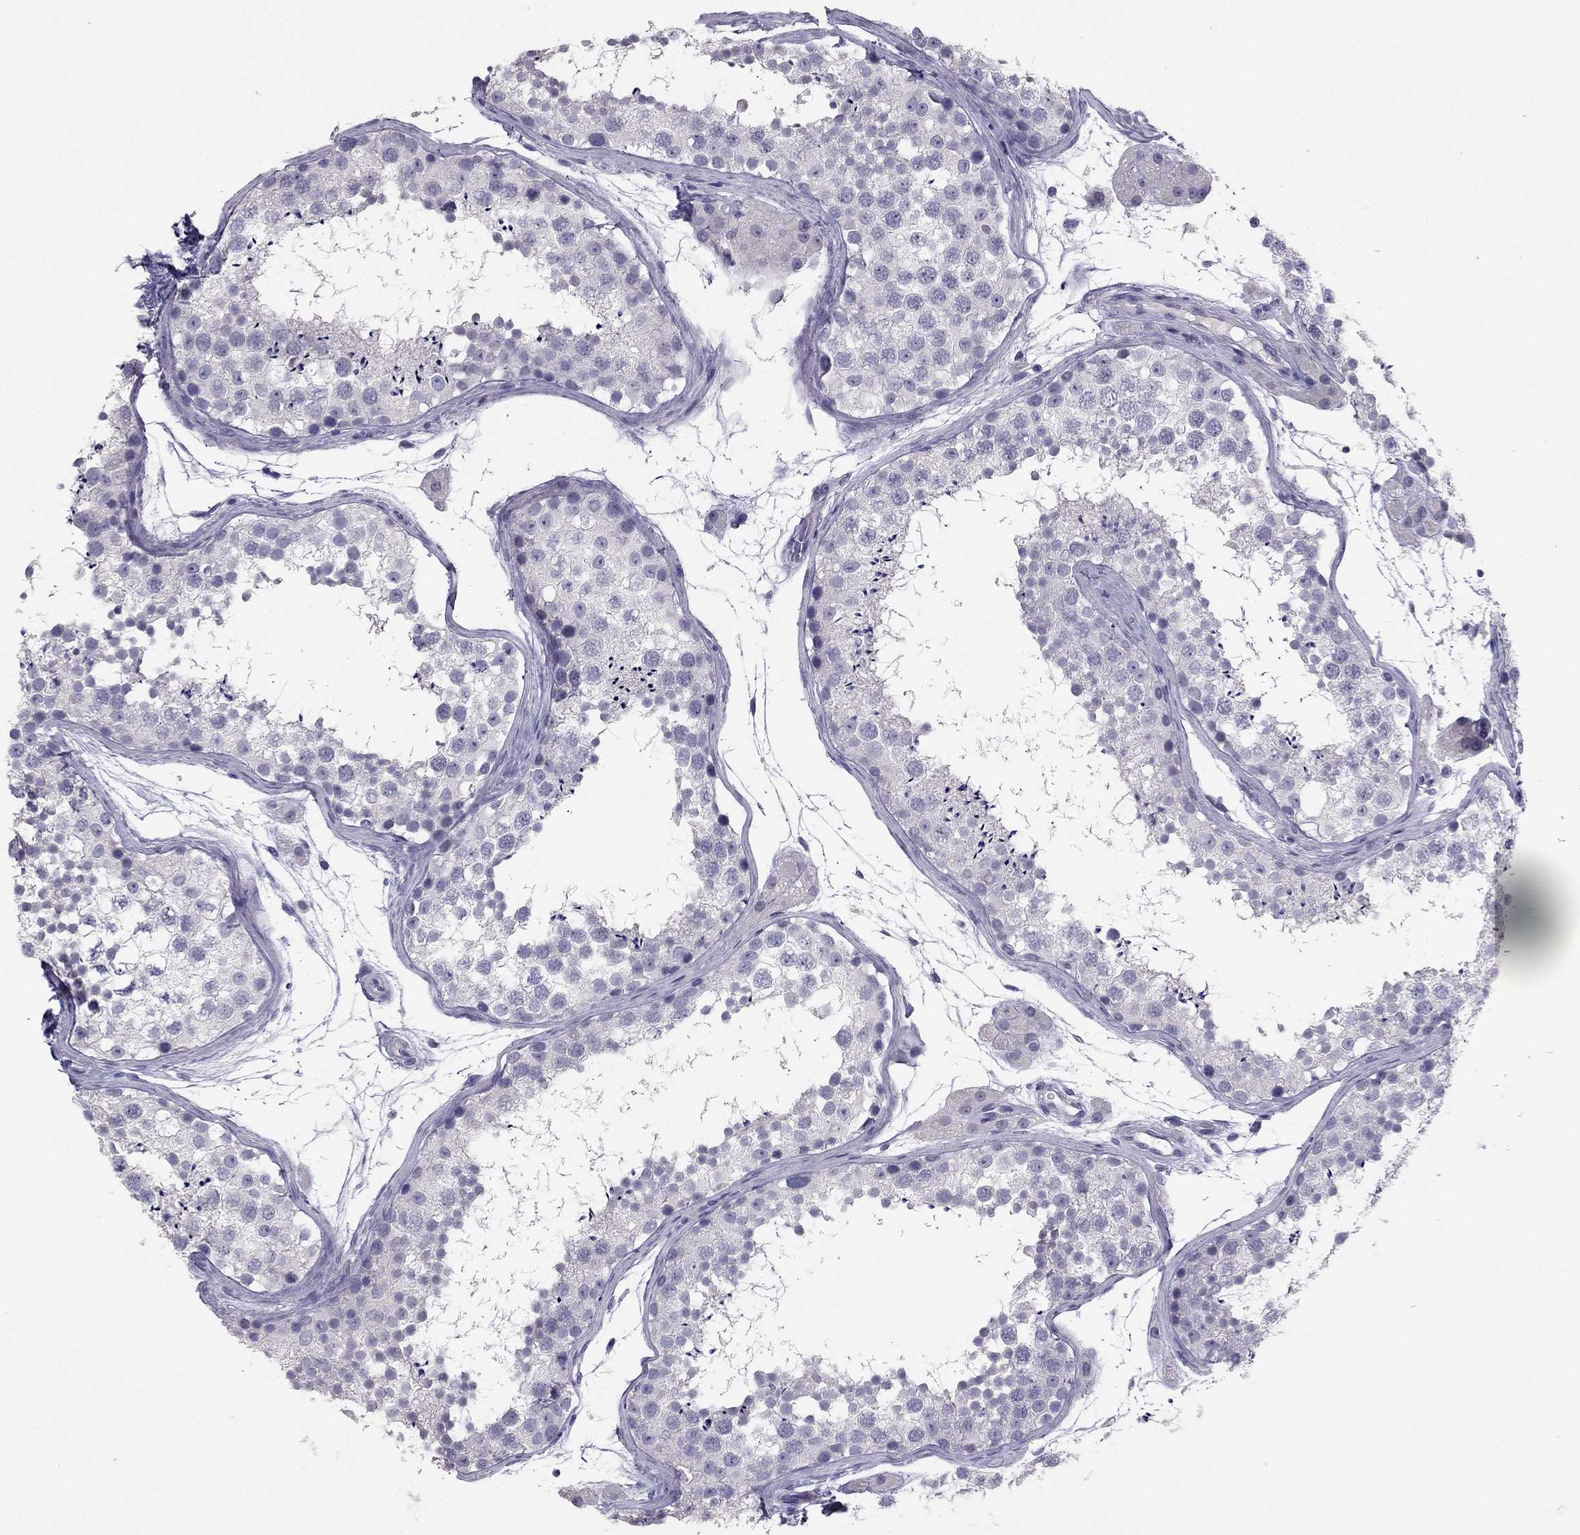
{"staining": {"intensity": "negative", "quantity": "none", "location": "none"}, "tissue": "testis", "cell_type": "Cells in seminiferous ducts", "image_type": "normal", "snomed": [{"axis": "morphology", "description": "Normal tissue, NOS"}, {"axis": "topography", "description": "Testis"}], "caption": "Photomicrograph shows no protein expression in cells in seminiferous ducts of normal testis.", "gene": "RHO", "patient": {"sex": "male", "age": 41}}